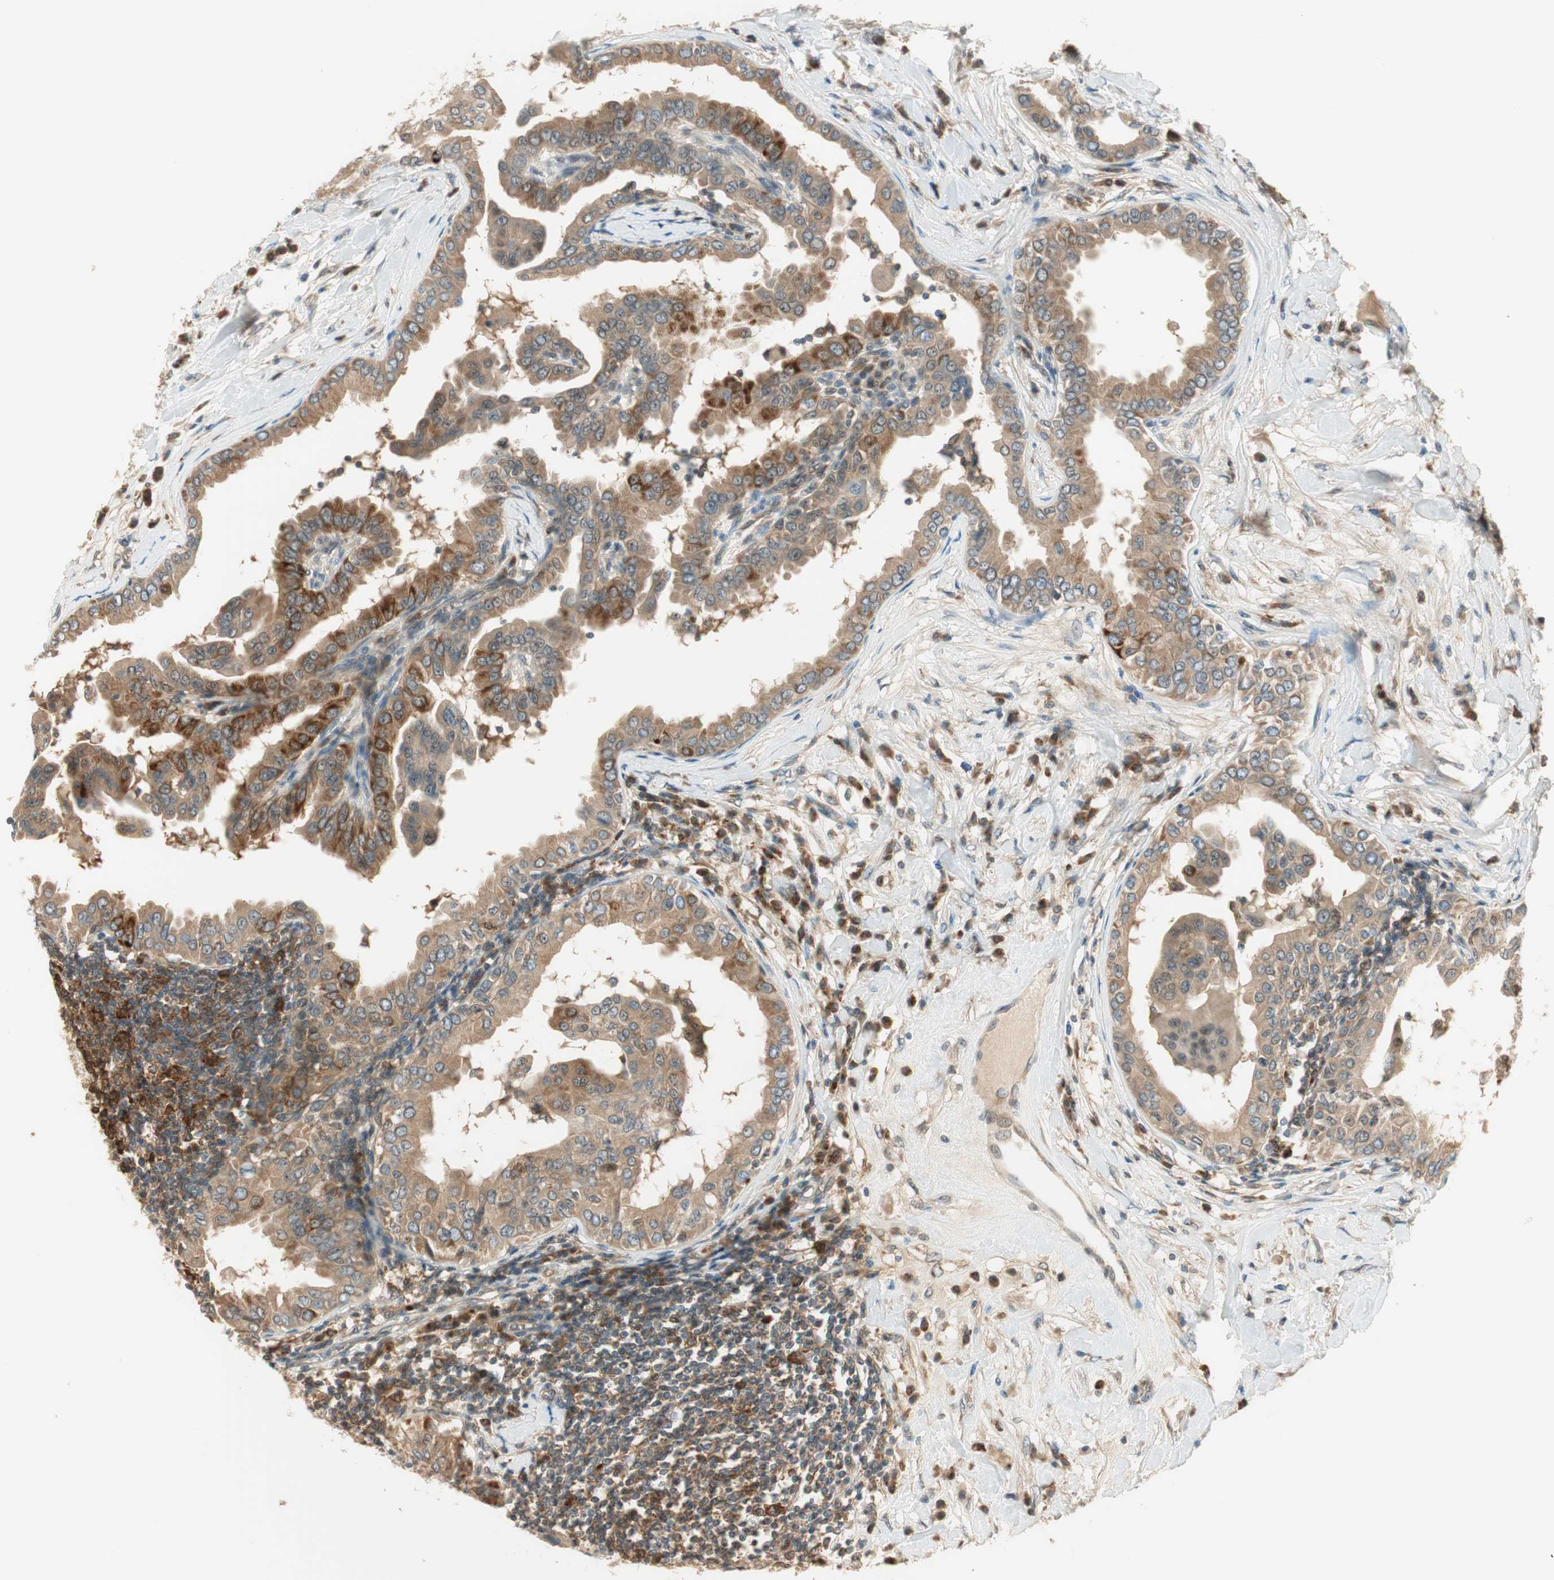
{"staining": {"intensity": "moderate", "quantity": "<25%", "location": "cytoplasmic/membranous"}, "tissue": "thyroid cancer", "cell_type": "Tumor cells", "image_type": "cancer", "snomed": [{"axis": "morphology", "description": "Papillary adenocarcinoma, NOS"}, {"axis": "topography", "description": "Thyroid gland"}], "caption": "Protein positivity by IHC displays moderate cytoplasmic/membranous positivity in about <25% of tumor cells in thyroid cancer (papillary adenocarcinoma). (IHC, brightfield microscopy, high magnification).", "gene": "IPO5", "patient": {"sex": "male", "age": 33}}